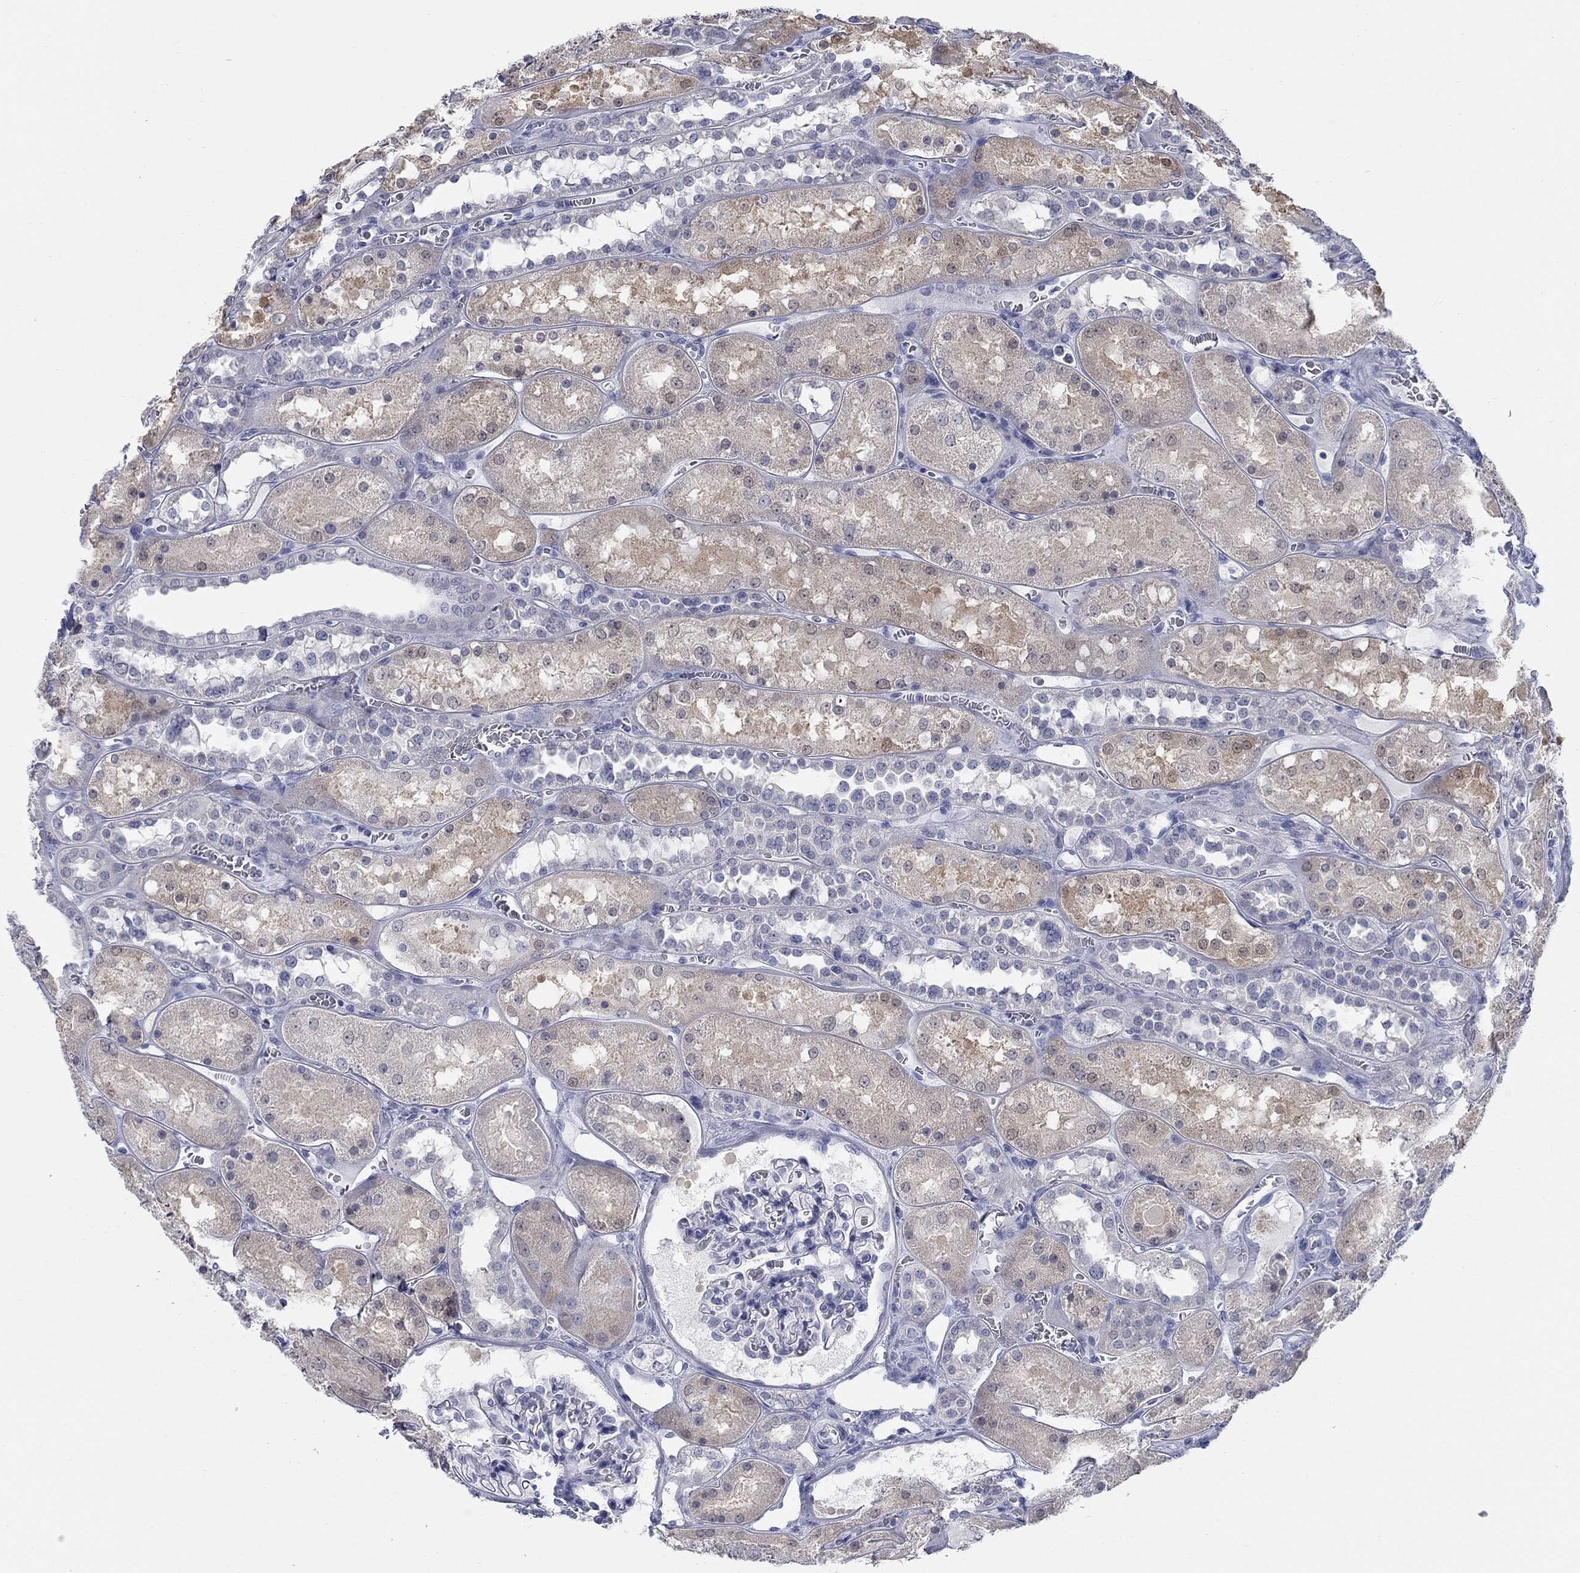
{"staining": {"intensity": "negative", "quantity": "none", "location": "none"}, "tissue": "kidney", "cell_type": "Cells in glomeruli", "image_type": "normal", "snomed": [{"axis": "morphology", "description": "Normal tissue, NOS"}, {"axis": "topography", "description": "Kidney"}], "caption": "The immunohistochemistry (IHC) histopathology image has no significant positivity in cells in glomeruli of kidney. The staining was performed using DAB to visualize the protein expression in brown, while the nuclei were stained in blue with hematoxylin (Magnification: 20x).", "gene": "ATP6V1G2", "patient": {"sex": "male", "age": 73}}